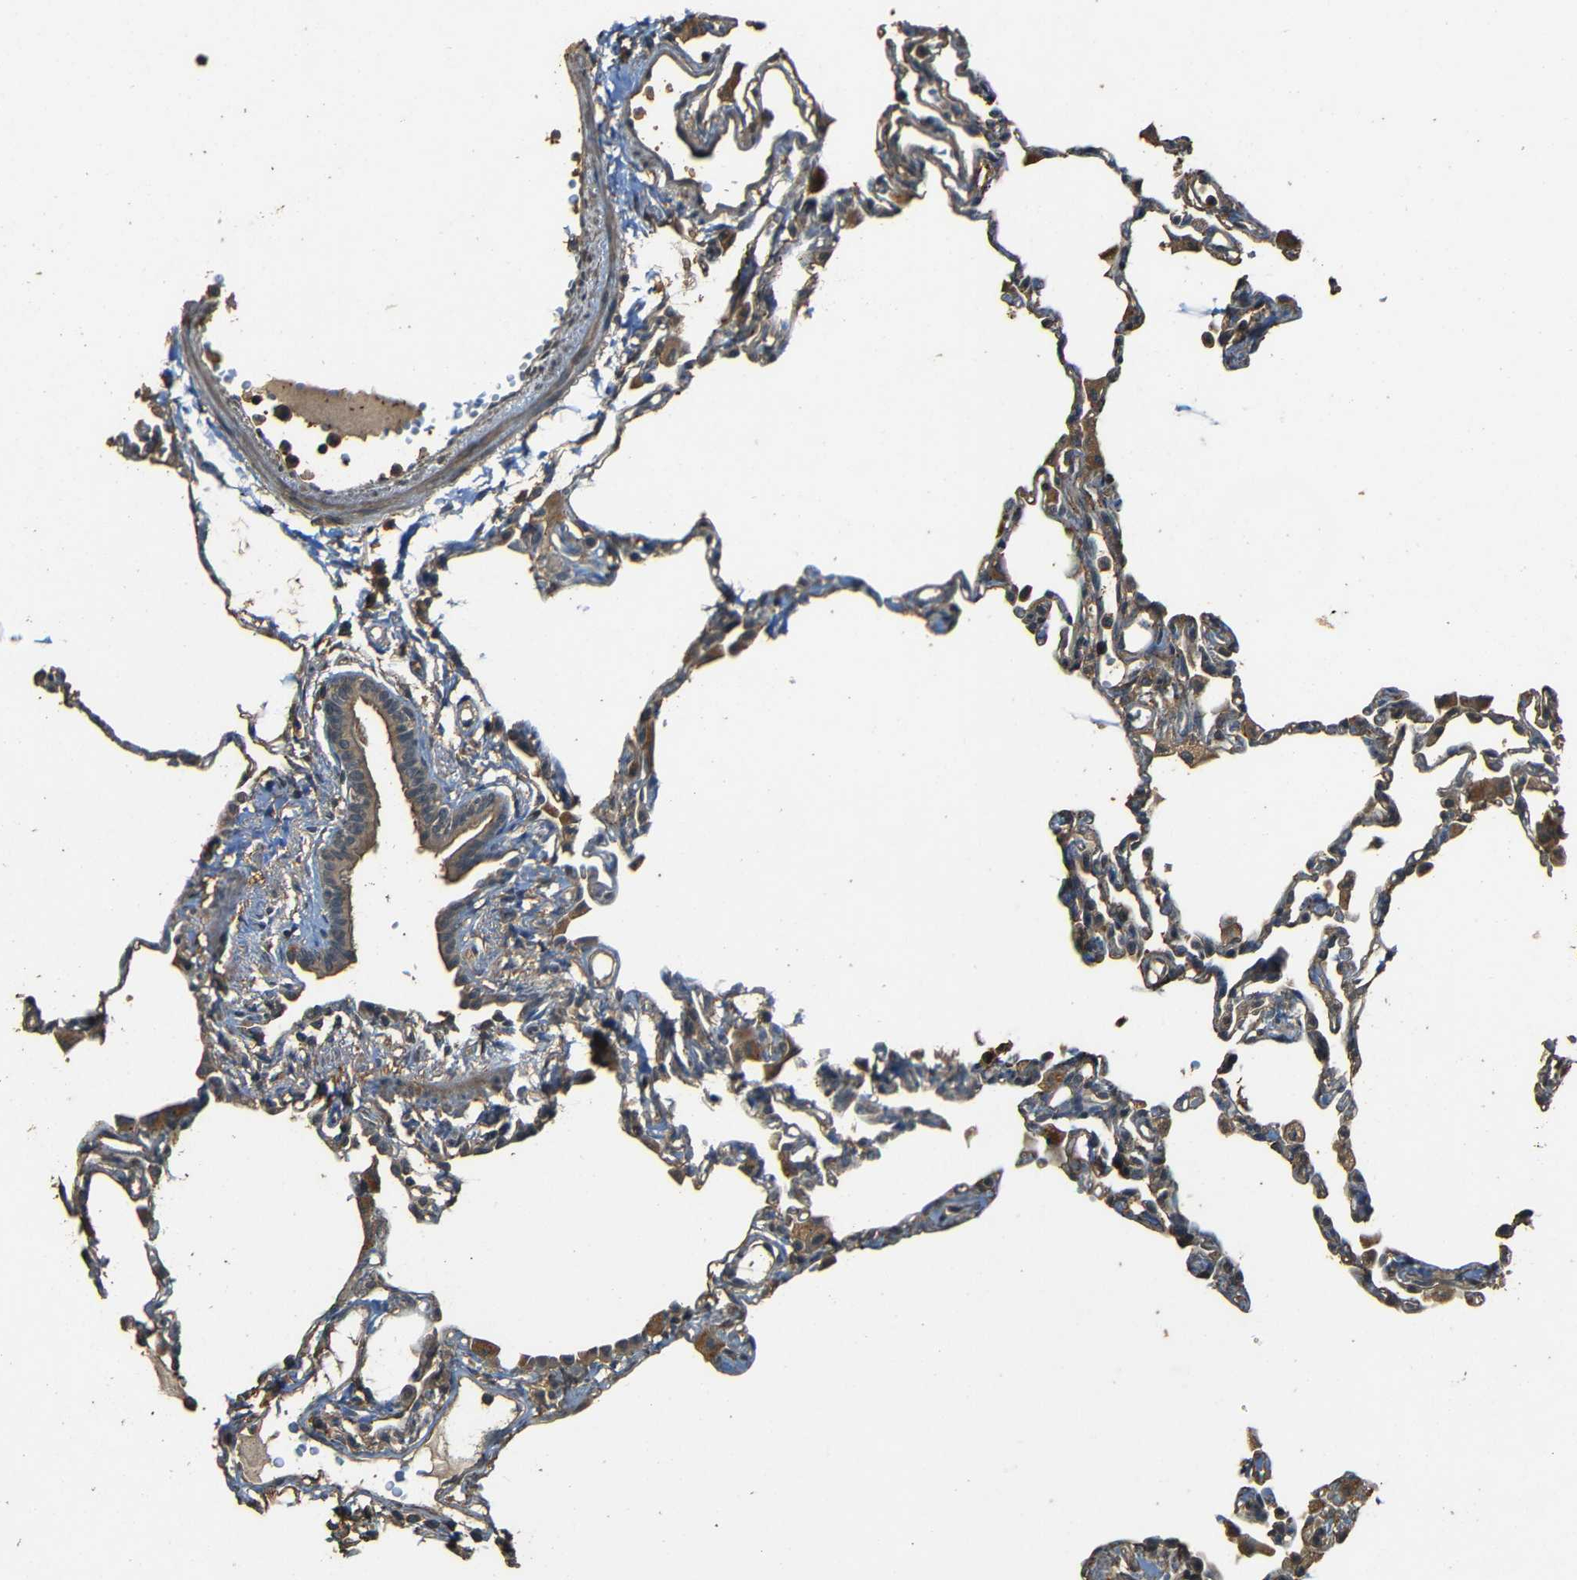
{"staining": {"intensity": "moderate", "quantity": ">75%", "location": "cytoplasmic/membranous"}, "tissue": "lung", "cell_type": "Alveolar cells", "image_type": "normal", "snomed": [{"axis": "morphology", "description": "Normal tissue, NOS"}, {"axis": "topography", "description": "Lung"}], "caption": "Alveolar cells reveal moderate cytoplasmic/membranous expression in approximately >75% of cells in normal lung.", "gene": "PDE5A", "patient": {"sex": "female", "age": 49}}